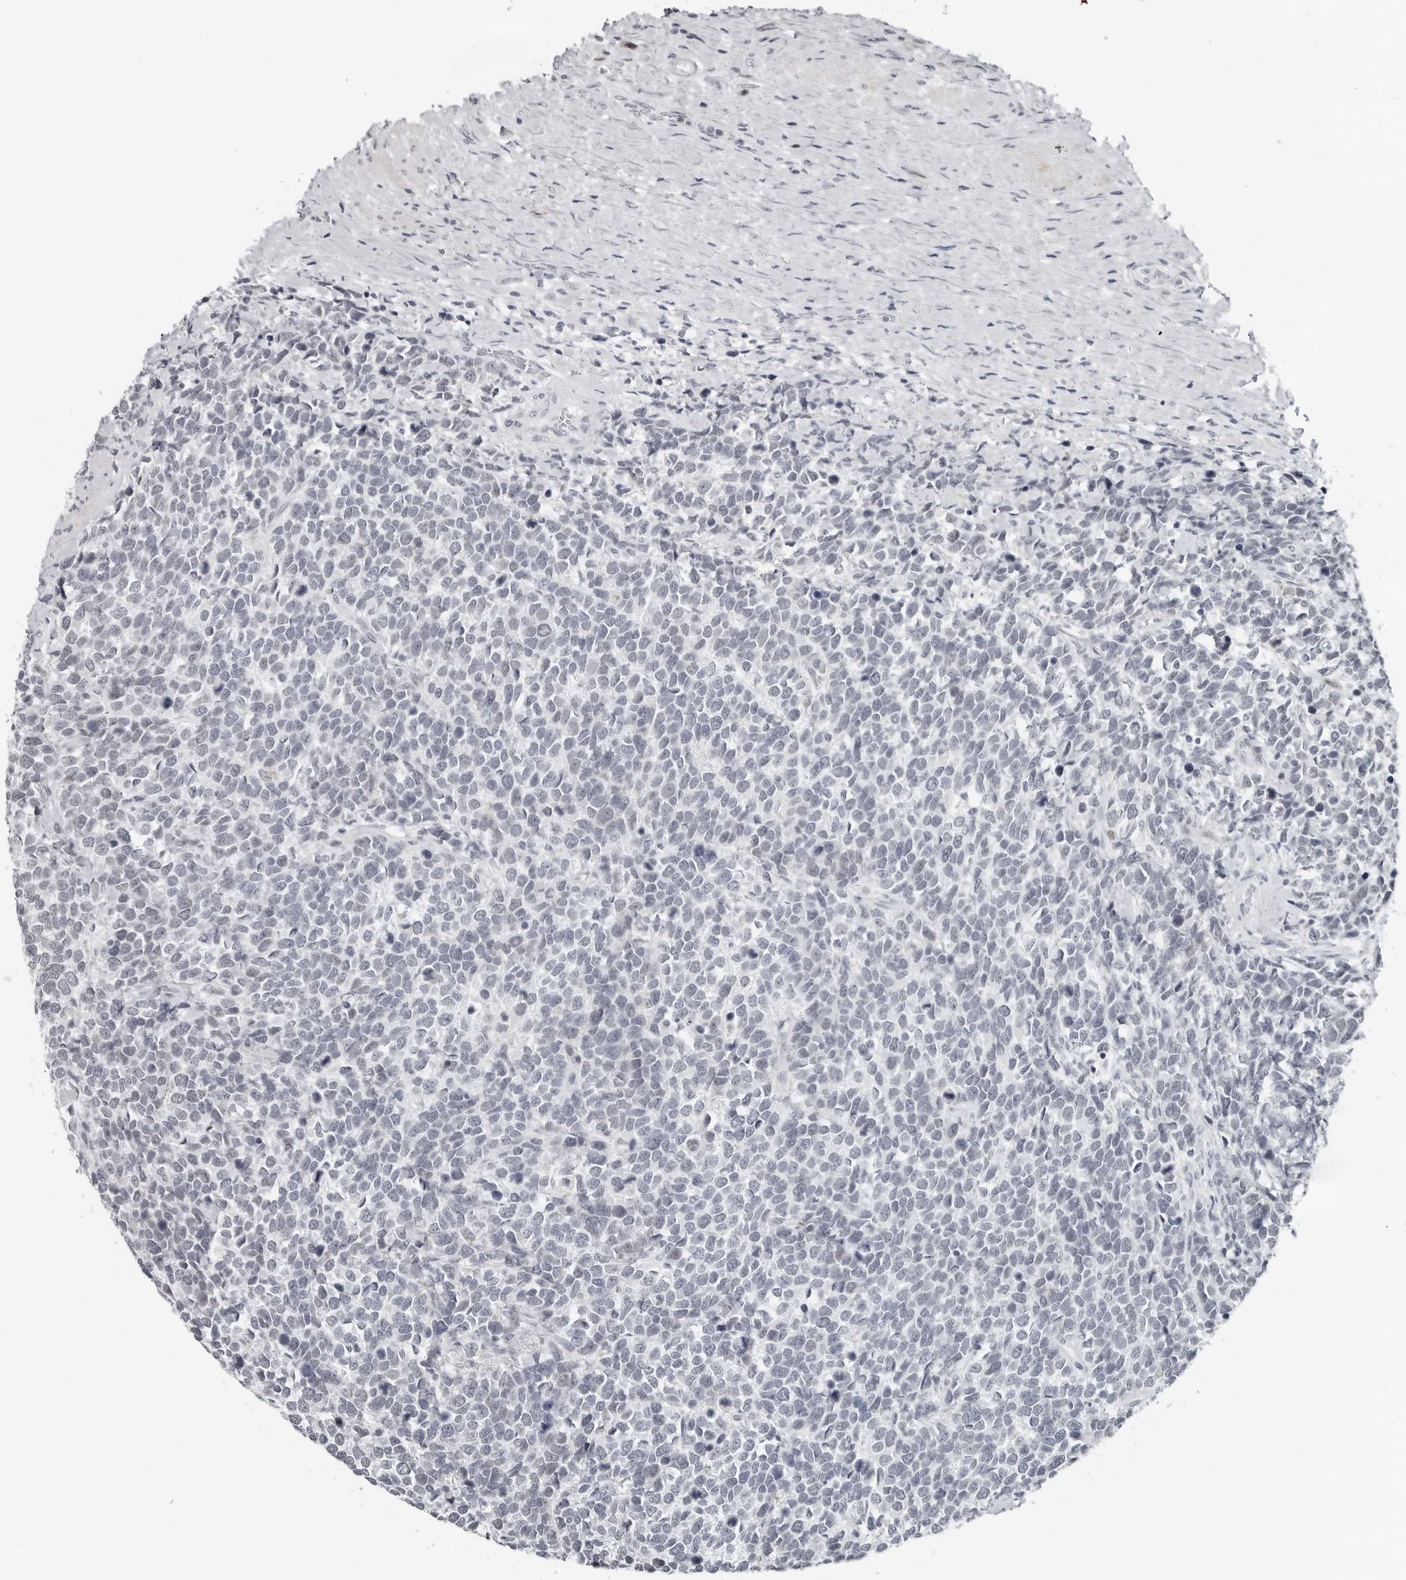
{"staining": {"intensity": "negative", "quantity": "none", "location": "none"}, "tissue": "urothelial cancer", "cell_type": "Tumor cells", "image_type": "cancer", "snomed": [{"axis": "morphology", "description": "Urothelial carcinoma, High grade"}, {"axis": "topography", "description": "Urinary bladder"}], "caption": "This is an IHC photomicrograph of urothelial cancer. There is no positivity in tumor cells.", "gene": "PPP1R42", "patient": {"sex": "female", "age": 82}}